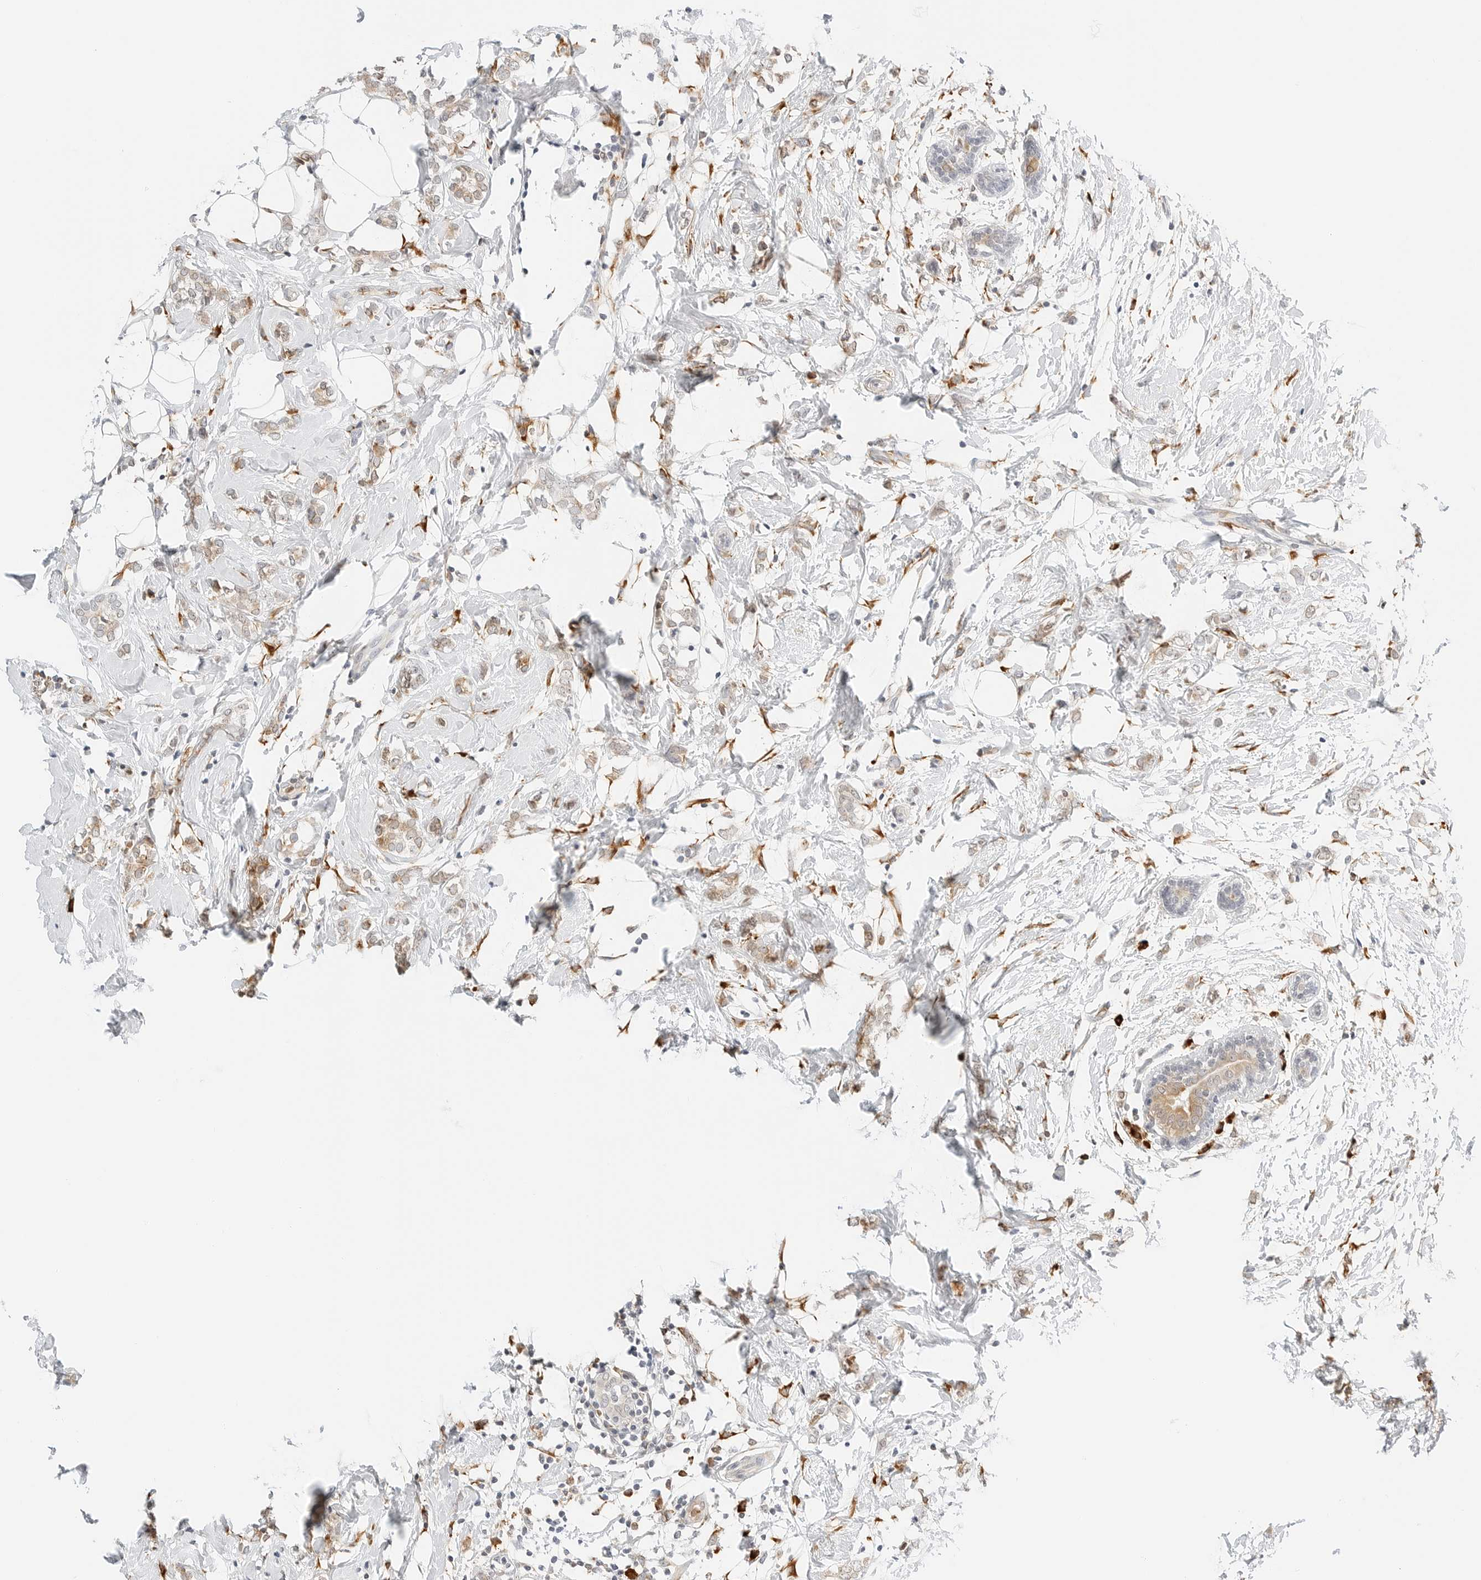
{"staining": {"intensity": "weak", "quantity": ">75%", "location": "cytoplasmic/membranous"}, "tissue": "breast cancer", "cell_type": "Tumor cells", "image_type": "cancer", "snomed": [{"axis": "morphology", "description": "Normal tissue, NOS"}, {"axis": "morphology", "description": "Lobular carcinoma"}, {"axis": "topography", "description": "Breast"}], "caption": "Weak cytoplasmic/membranous expression is present in approximately >75% of tumor cells in breast cancer.", "gene": "THEM4", "patient": {"sex": "female", "age": 47}}